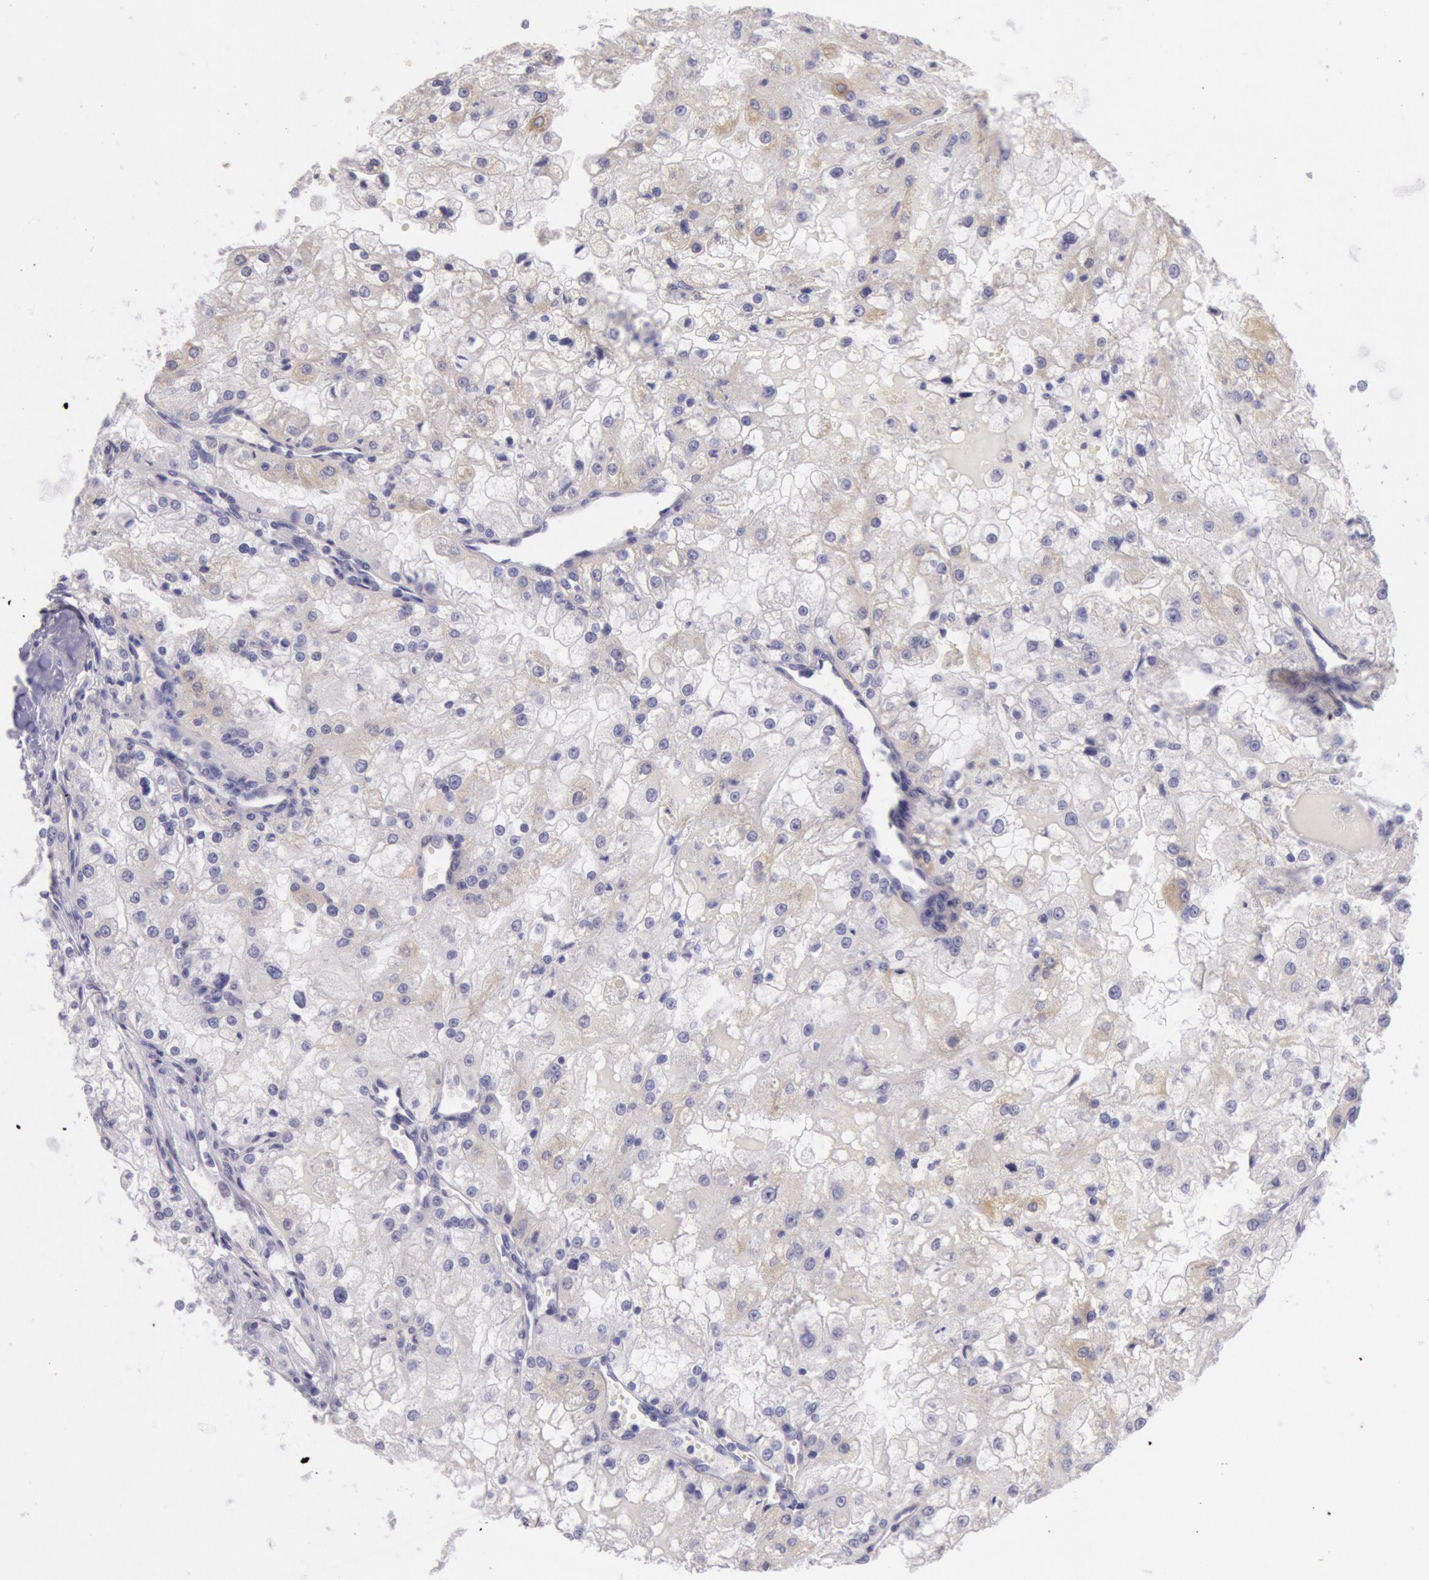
{"staining": {"intensity": "weak", "quantity": "25%-75%", "location": "cytoplasmic/membranous"}, "tissue": "renal cancer", "cell_type": "Tumor cells", "image_type": "cancer", "snomed": [{"axis": "morphology", "description": "Adenocarcinoma, NOS"}, {"axis": "topography", "description": "Kidney"}], "caption": "This is an image of IHC staining of renal cancer (adenocarcinoma), which shows weak positivity in the cytoplasmic/membranous of tumor cells.", "gene": "FRMD6", "patient": {"sex": "female", "age": 74}}